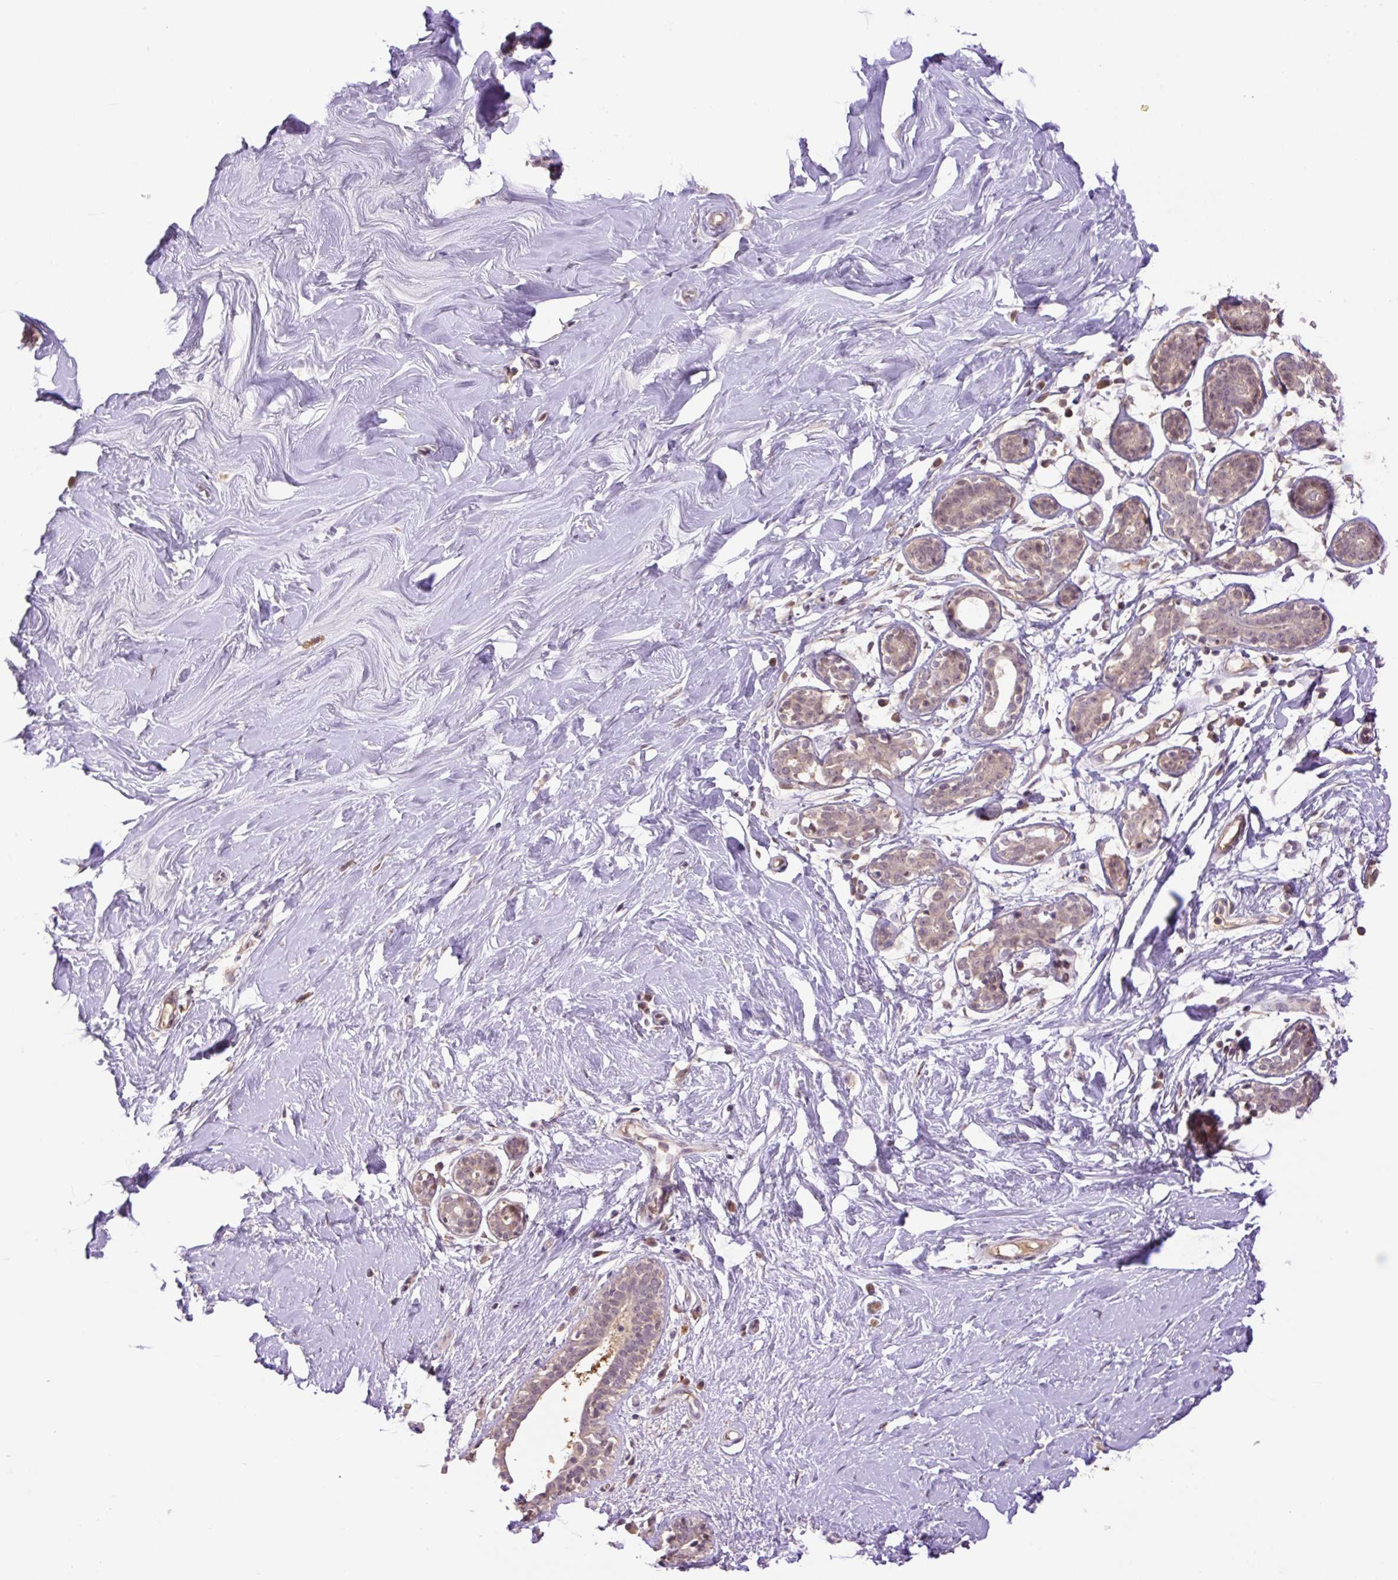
{"staining": {"intensity": "negative", "quantity": "none", "location": "none"}, "tissue": "breast", "cell_type": "Adipocytes", "image_type": "normal", "snomed": [{"axis": "morphology", "description": "Normal tissue, NOS"}, {"axis": "topography", "description": "Breast"}], "caption": "Immunohistochemistry (IHC) of normal breast shows no positivity in adipocytes.", "gene": "HABP4", "patient": {"sex": "female", "age": 27}}